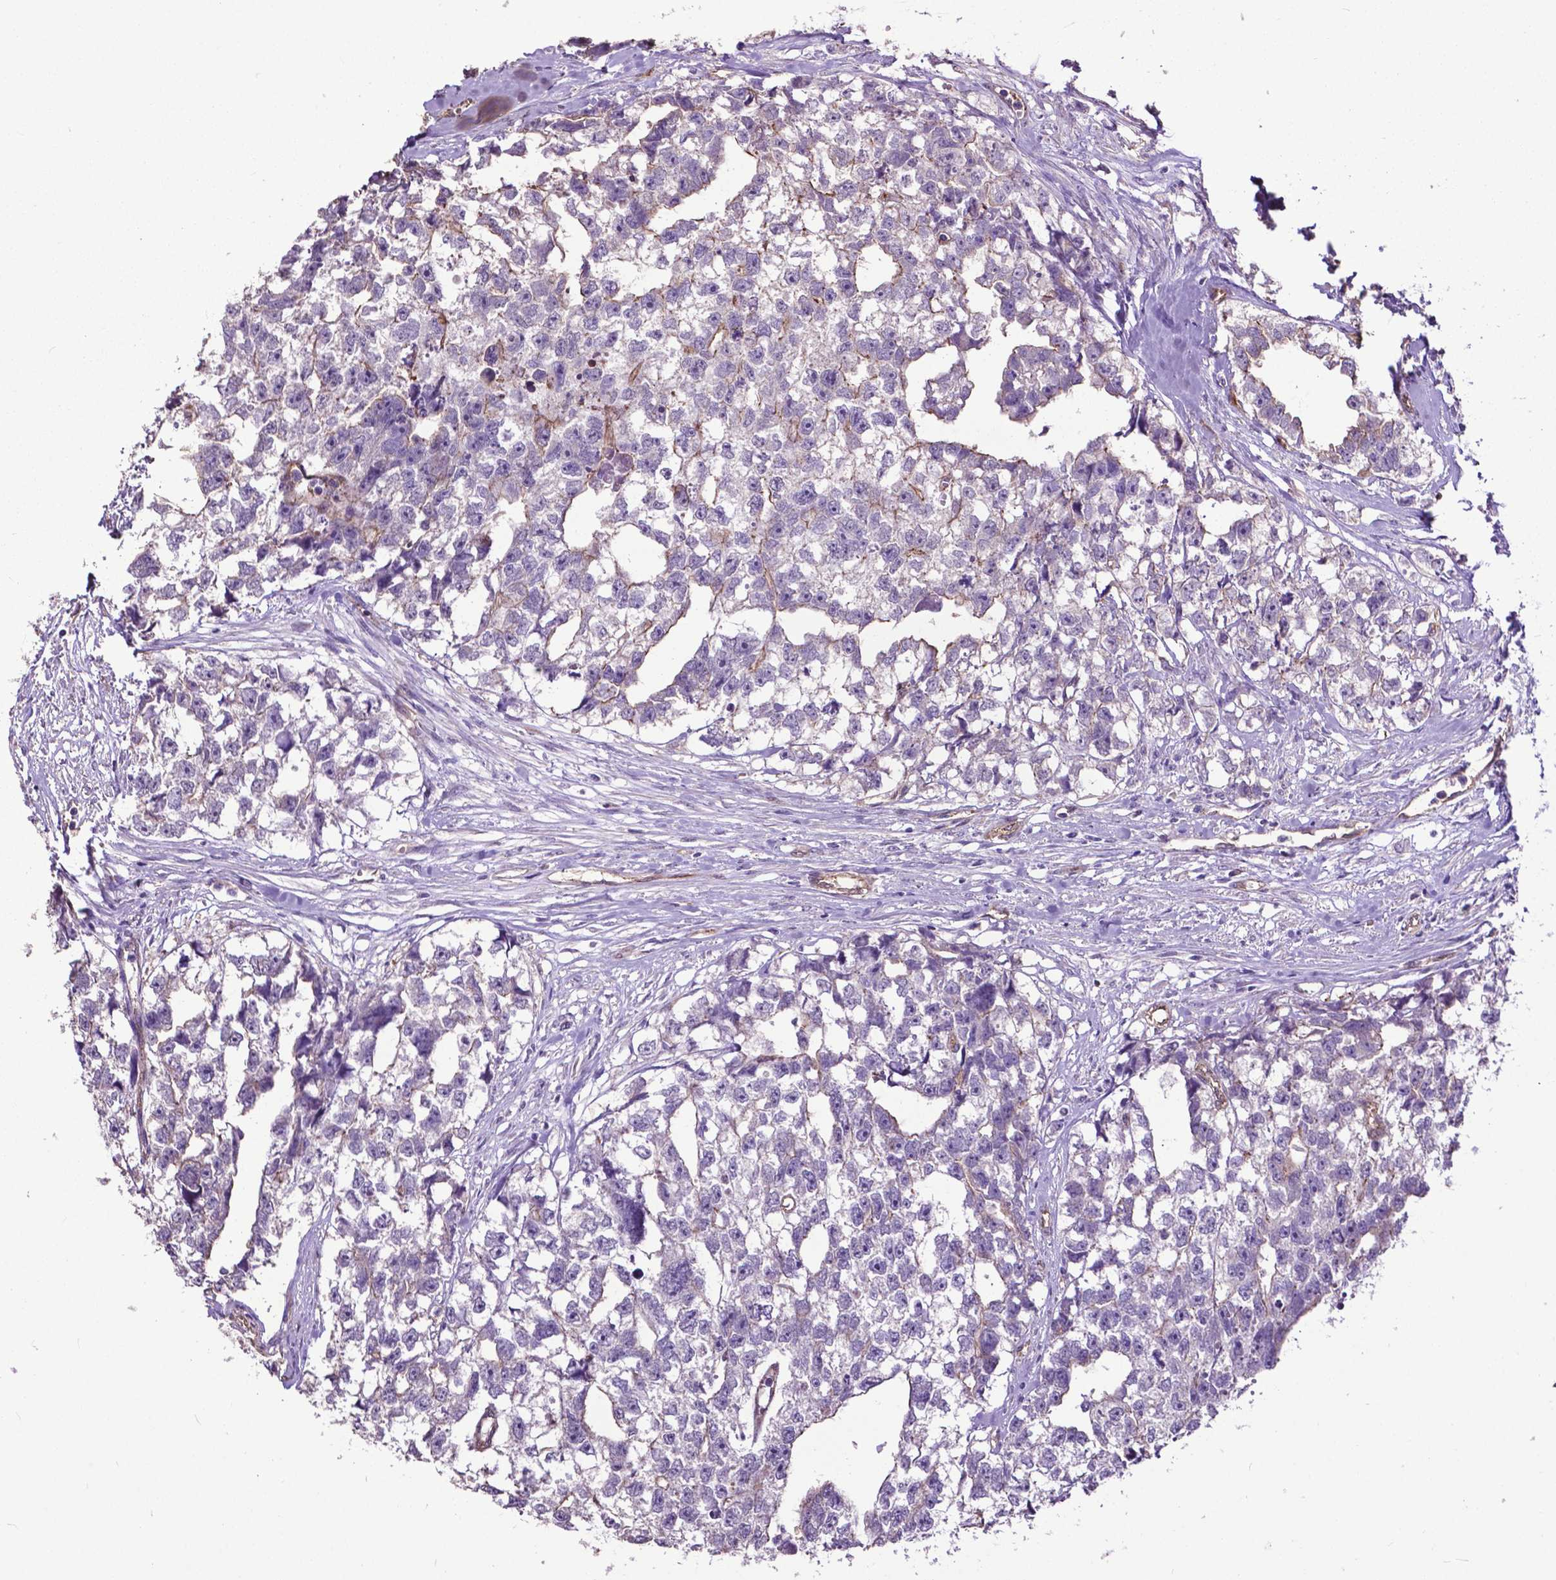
{"staining": {"intensity": "negative", "quantity": "none", "location": "none"}, "tissue": "testis cancer", "cell_type": "Tumor cells", "image_type": "cancer", "snomed": [{"axis": "morphology", "description": "Carcinoma, Embryonal, NOS"}, {"axis": "morphology", "description": "Teratoma, malignant, NOS"}, {"axis": "topography", "description": "Testis"}], "caption": "There is no significant expression in tumor cells of testis cancer. (DAB (3,3'-diaminobenzidine) immunohistochemistry (IHC), high magnification).", "gene": "PDLIM1", "patient": {"sex": "male", "age": 44}}